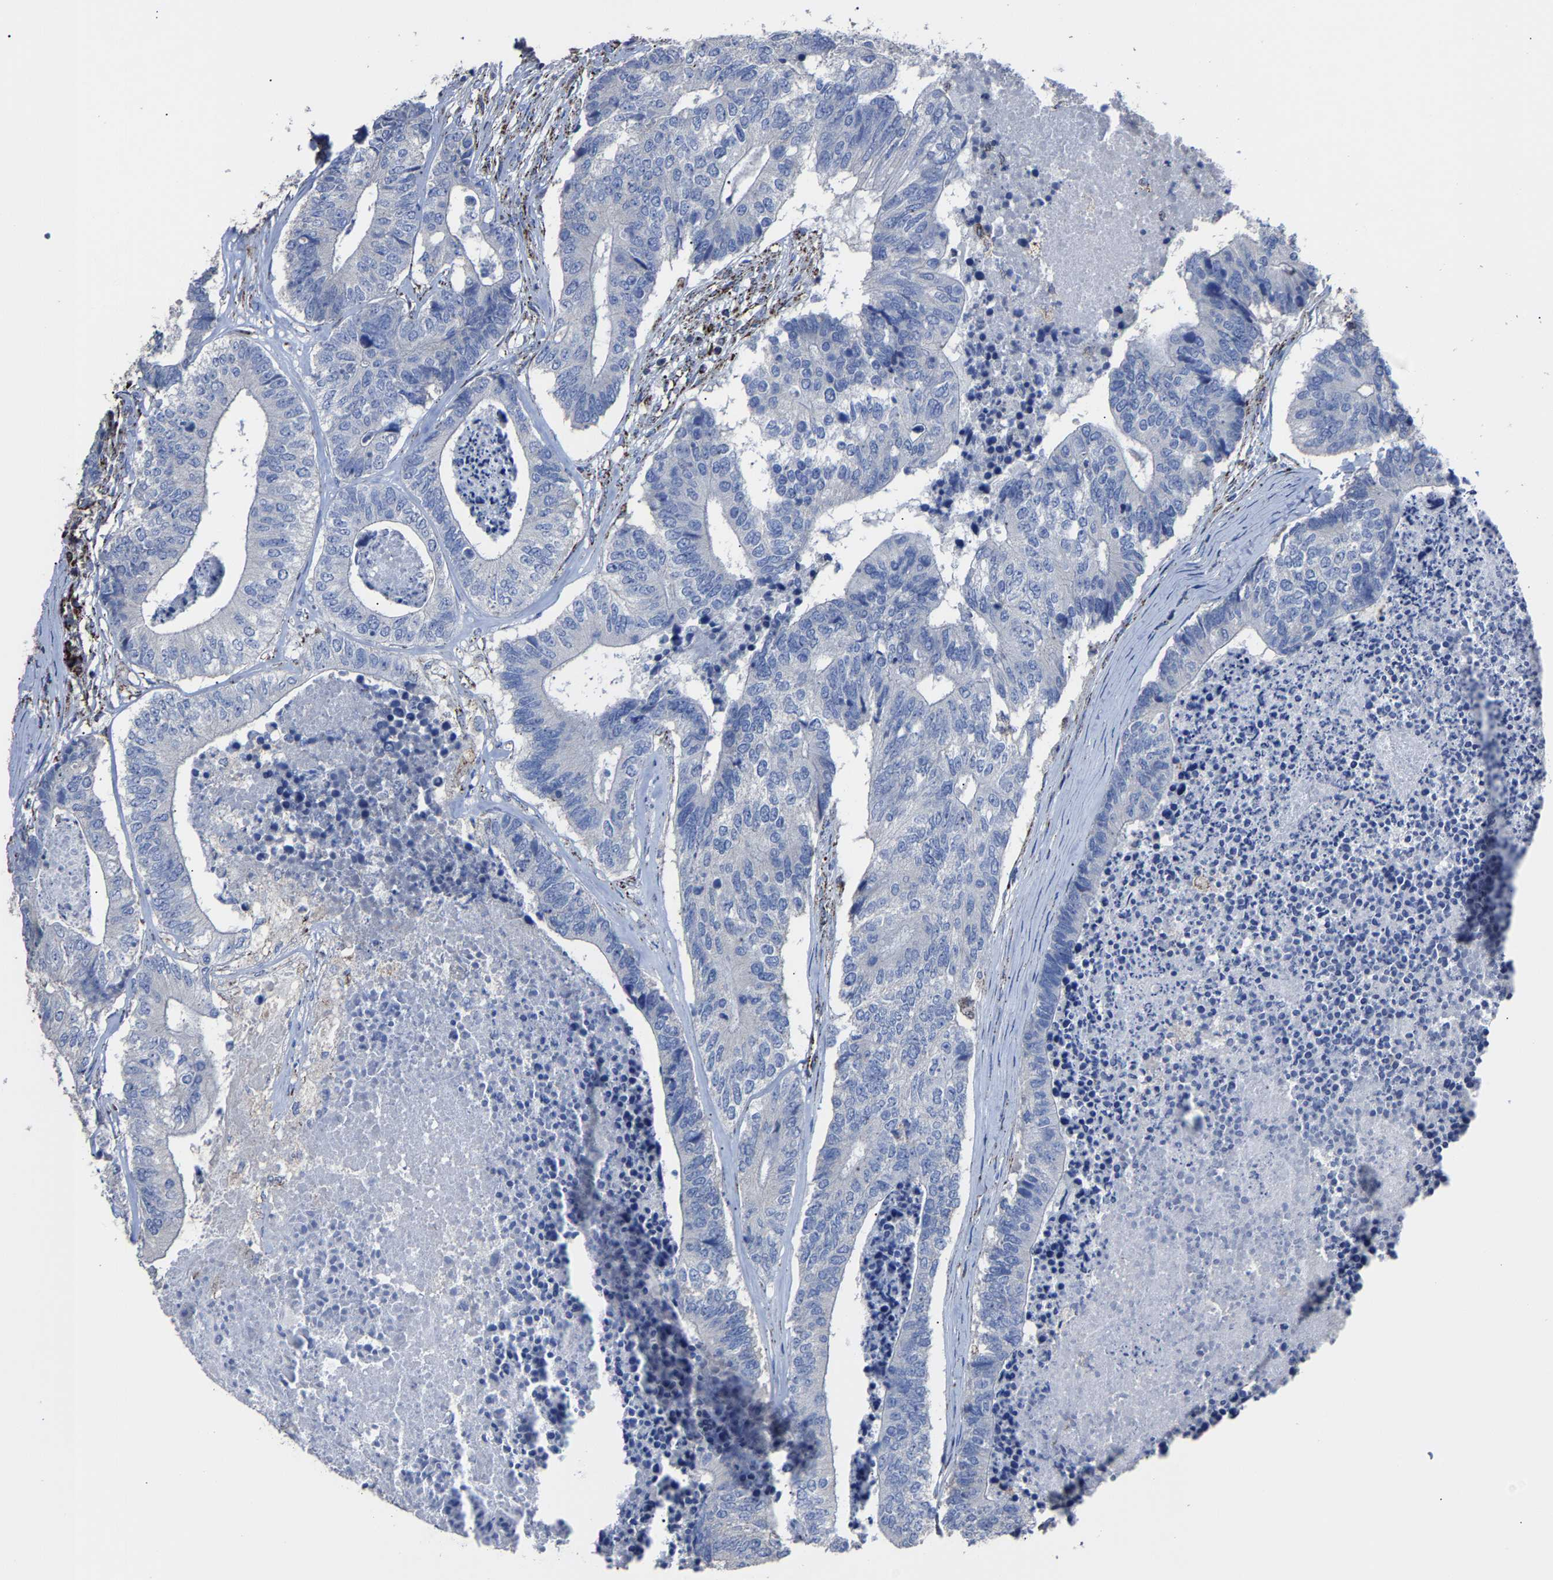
{"staining": {"intensity": "negative", "quantity": "none", "location": "none"}, "tissue": "colorectal cancer", "cell_type": "Tumor cells", "image_type": "cancer", "snomed": [{"axis": "morphology", "description": "Adenocarcinoma, NOS"}, {"axis": "topography", "description": "Colon"}], "caption": "IHC micrograph of human colorectal adenocarcinoma stained for a protein (brown), which reveals no expression in tumor cells.", "gene": "NDUFV3", "patient": {"sex": "female", "age": 67}}